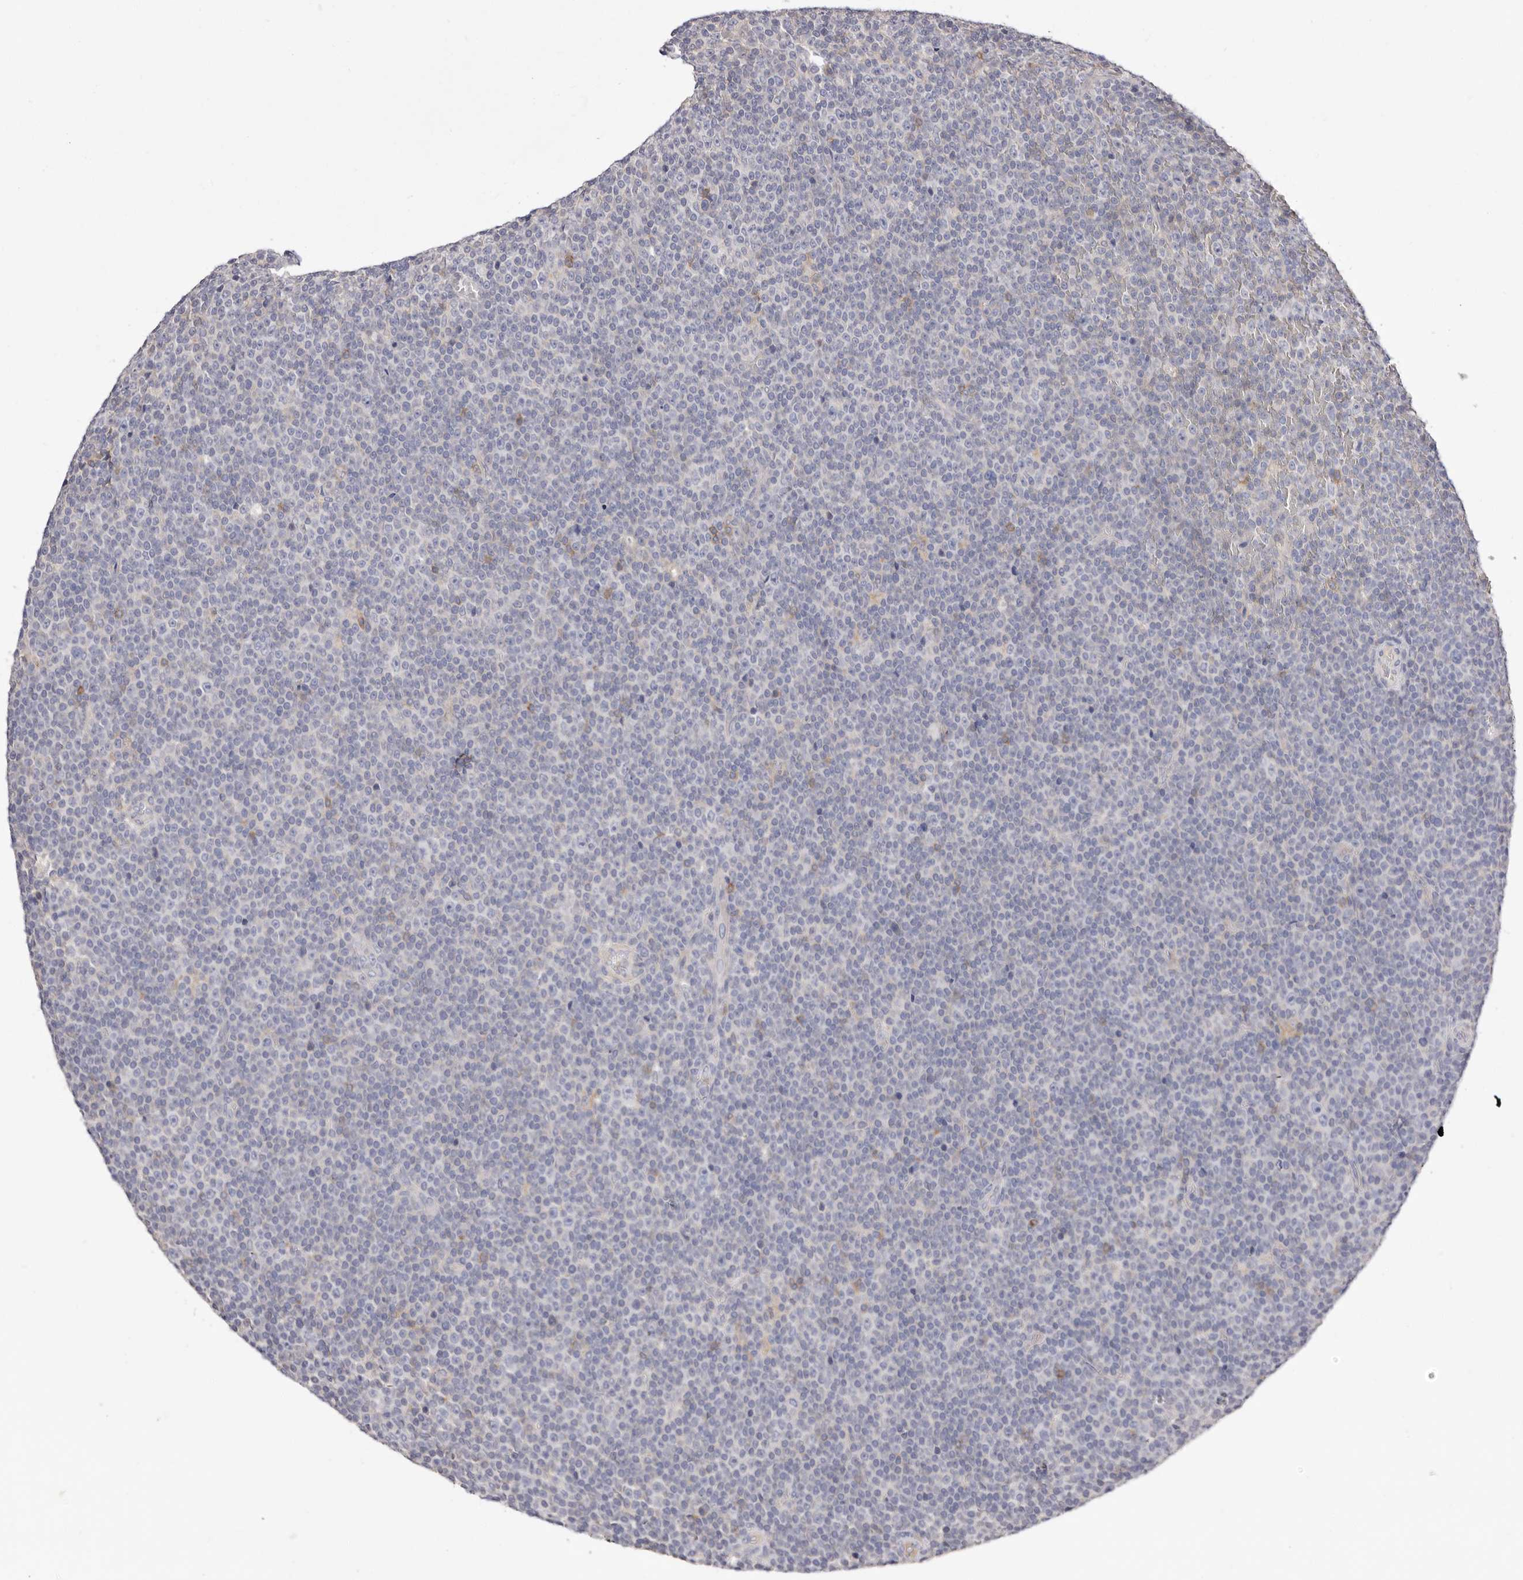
{"staining": {"intensity": "negative", "quantity": "none", "location": "none"}, "tissue": "lymphoma", "cell_type": "Tumor cells", "image_type": "cancer", "snomed": [{"axis": "morphology", "description": "Malignant lymphoma, non-Hodgkin's type, Low grade"}, {"axis": "topography", "description": "Lymph node"}], "caption": "Tumor cells are negative for protein expression in human lymphoma.", "gene": "S1PR5", "patient": {"sex": "female", "age": 67}}